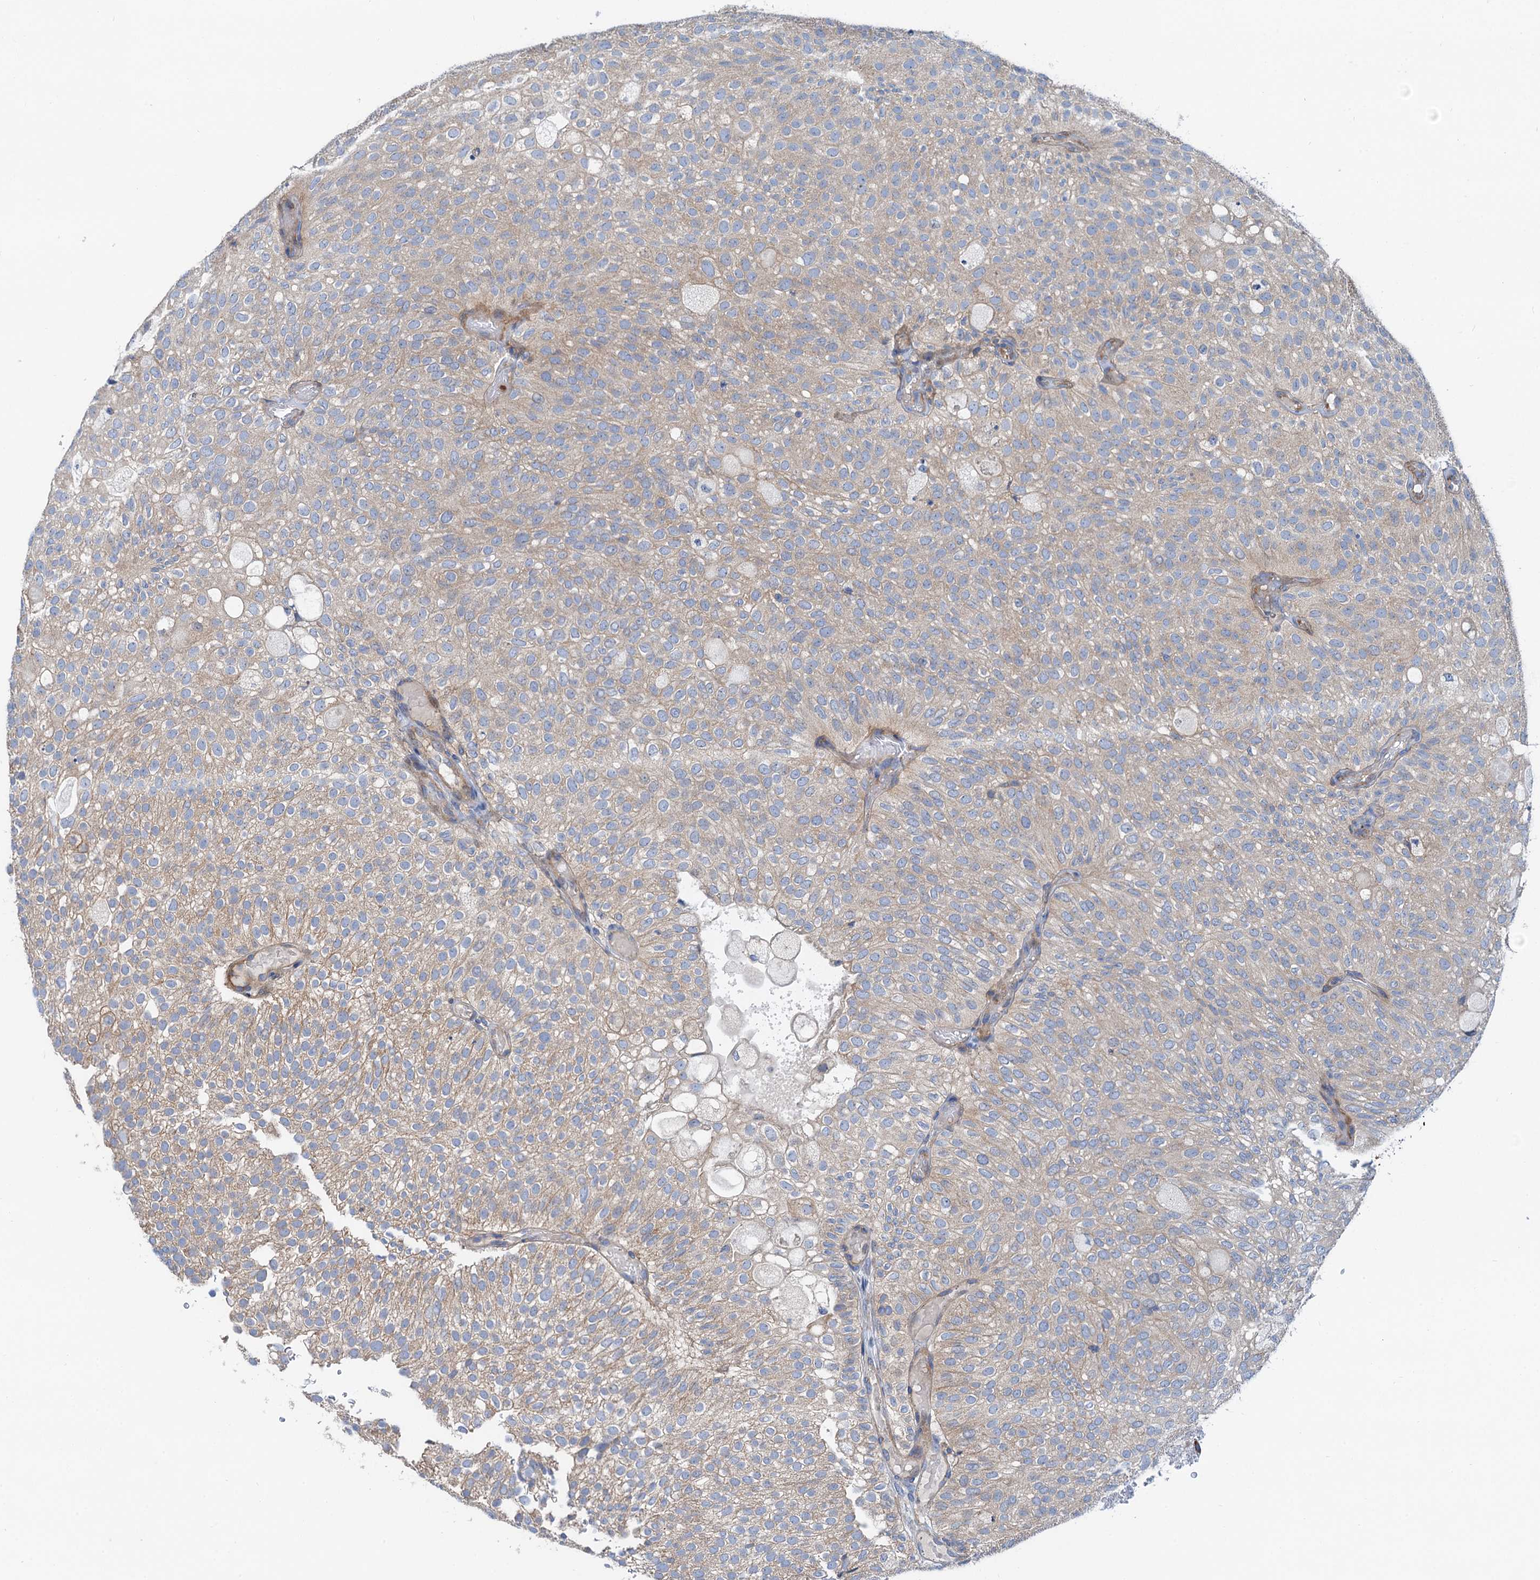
{"staining": {"intensity": "weak", "quantity": "25%-75%", "location": "cytoplasmic/membranous"}, "tissue": "urothelial cancer", "cell_type": "Tumor cells", "image_type": "cancer", "snomed": [{"axis": "morphology", "description": "Urothelial carcinoma, Low grade"}, {"axis": "topography", "description": "Urinary bladder"}], "caption": "Immunohistochemical staining of urothelial cancer displays low levels of weak cytoplasmic/membranous protein staining in about 25%-75% of tumor cells.", "gene": "ANKRD26", "patient": {"sex": "male", "age": 78}}